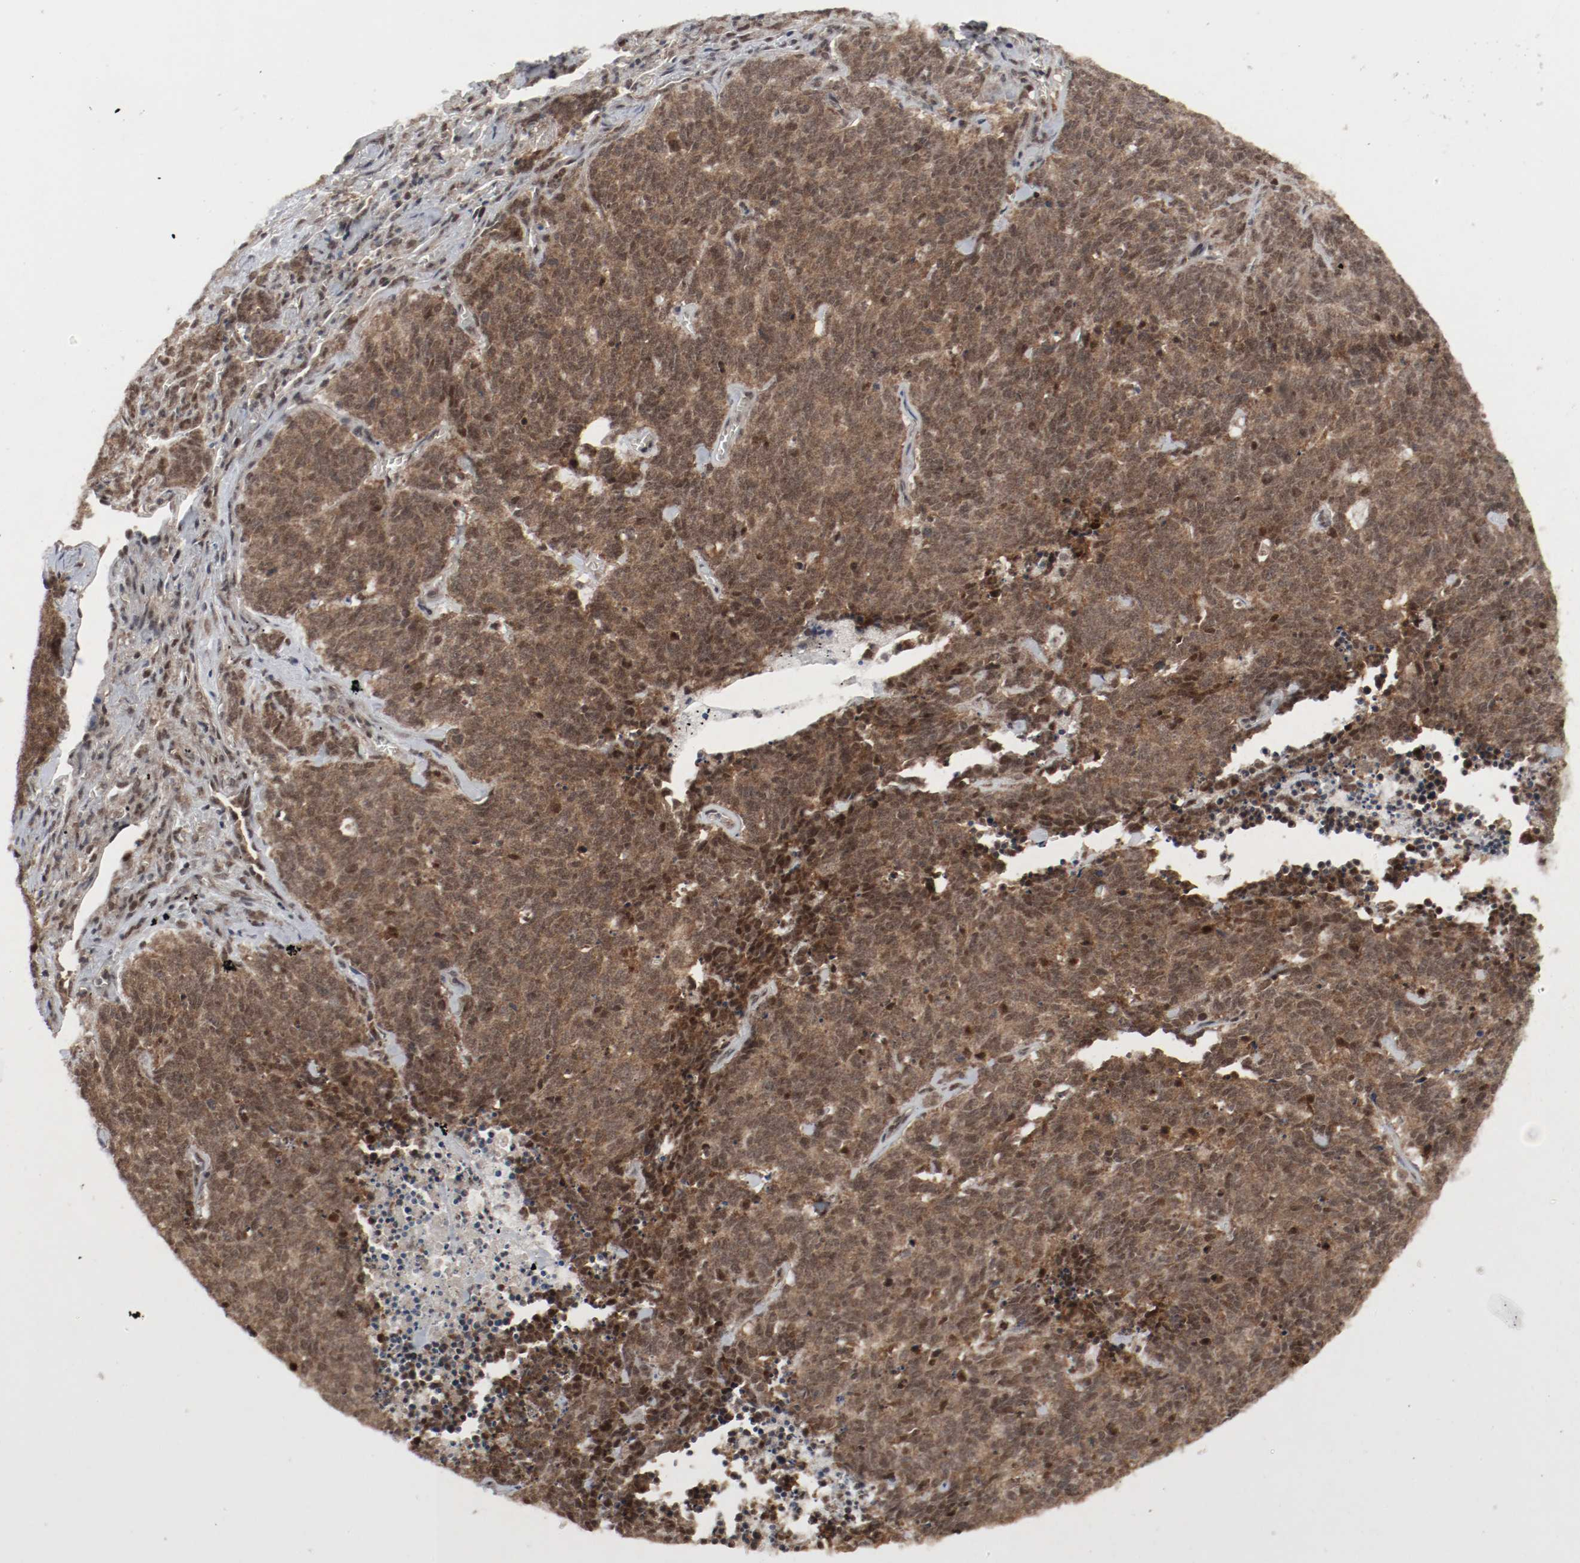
{"staining": {"intensity": "strong", "quantity": ">75%", "location": "cytoplasmic/membranous,nuclear"}, "tissue": "lung cancer", "cell_type": "Tumor cells", "image_type": "cancer", "snomed": [{"axis": "morphology", "description": "Neoplasm, malignant, NOS"}, {"axis": "topography", "description": "Lung"}], "caption": "DAB (3,3'-diaminobenzidine) immunohistochemical staining of lung neoplasm (malignant) exhibits strong cytoplasmic/membranous and nuclear protein expression in approximately >75% of tumor cells.", "gene": "CSNK2B", "patient": {"sex": "female", "age": 58}}